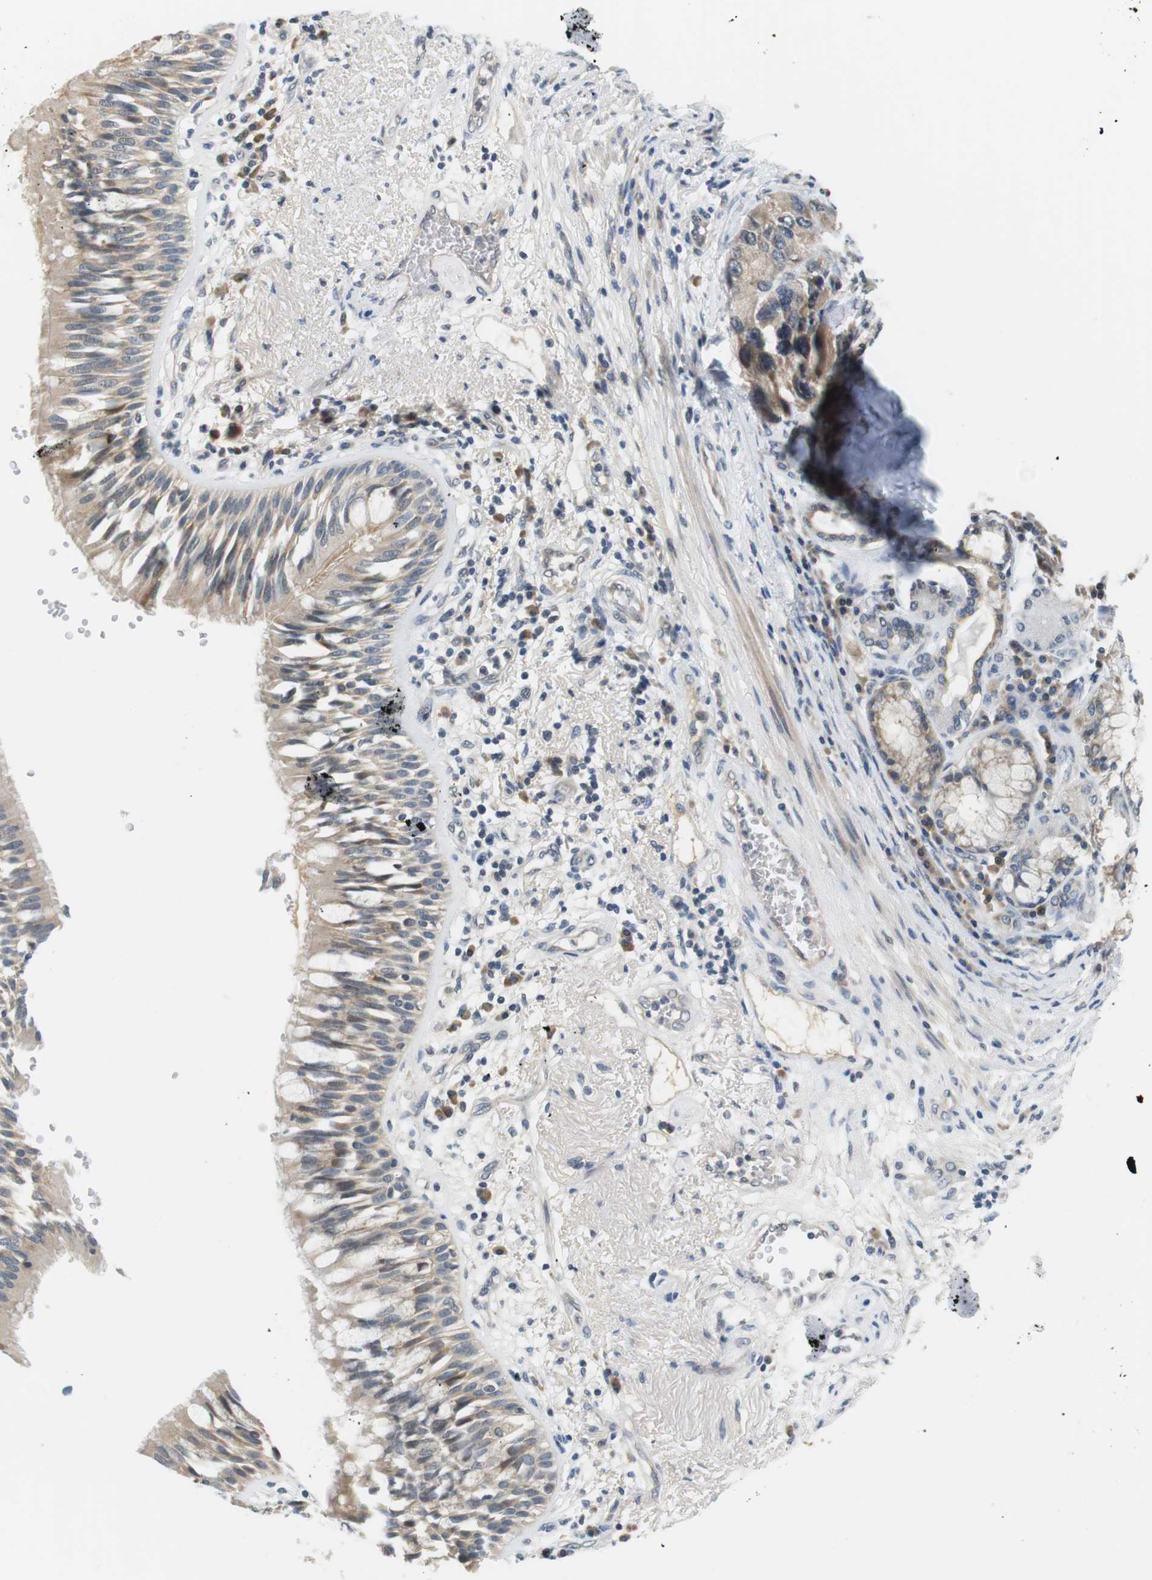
{"staining": {"intensity": "moderate", "quantity": ">75%", "location": "cytoplasmic/membranous"}, "tissue": "bronchus", "cell_type": "Respiratory epithelial cells", "image_type": "normal", "snomed": [{"axis": "morphology", "description": "Normal tissue, NOS"}, {"axis": "morphology", "description": "Adenocarcinoma, NOS"}, {"axis": "morphology", "description": "Adenocarcinoma, metastatic, NOS"}, {"axis": "topography", "description": "Lymph node"}, {"axis": "topography", "description": "Bronchus"}, {"axis": "topography", "description": "Lung"}], "caption": "This is a micrograph of IHC staining of unremarkable bronchus, which shows moderate expression in the cytoplasmic/membranous of respiratory epithelial cells.", "gene": "WNT7A", "patient": {"sex": "female", "age": 54}}